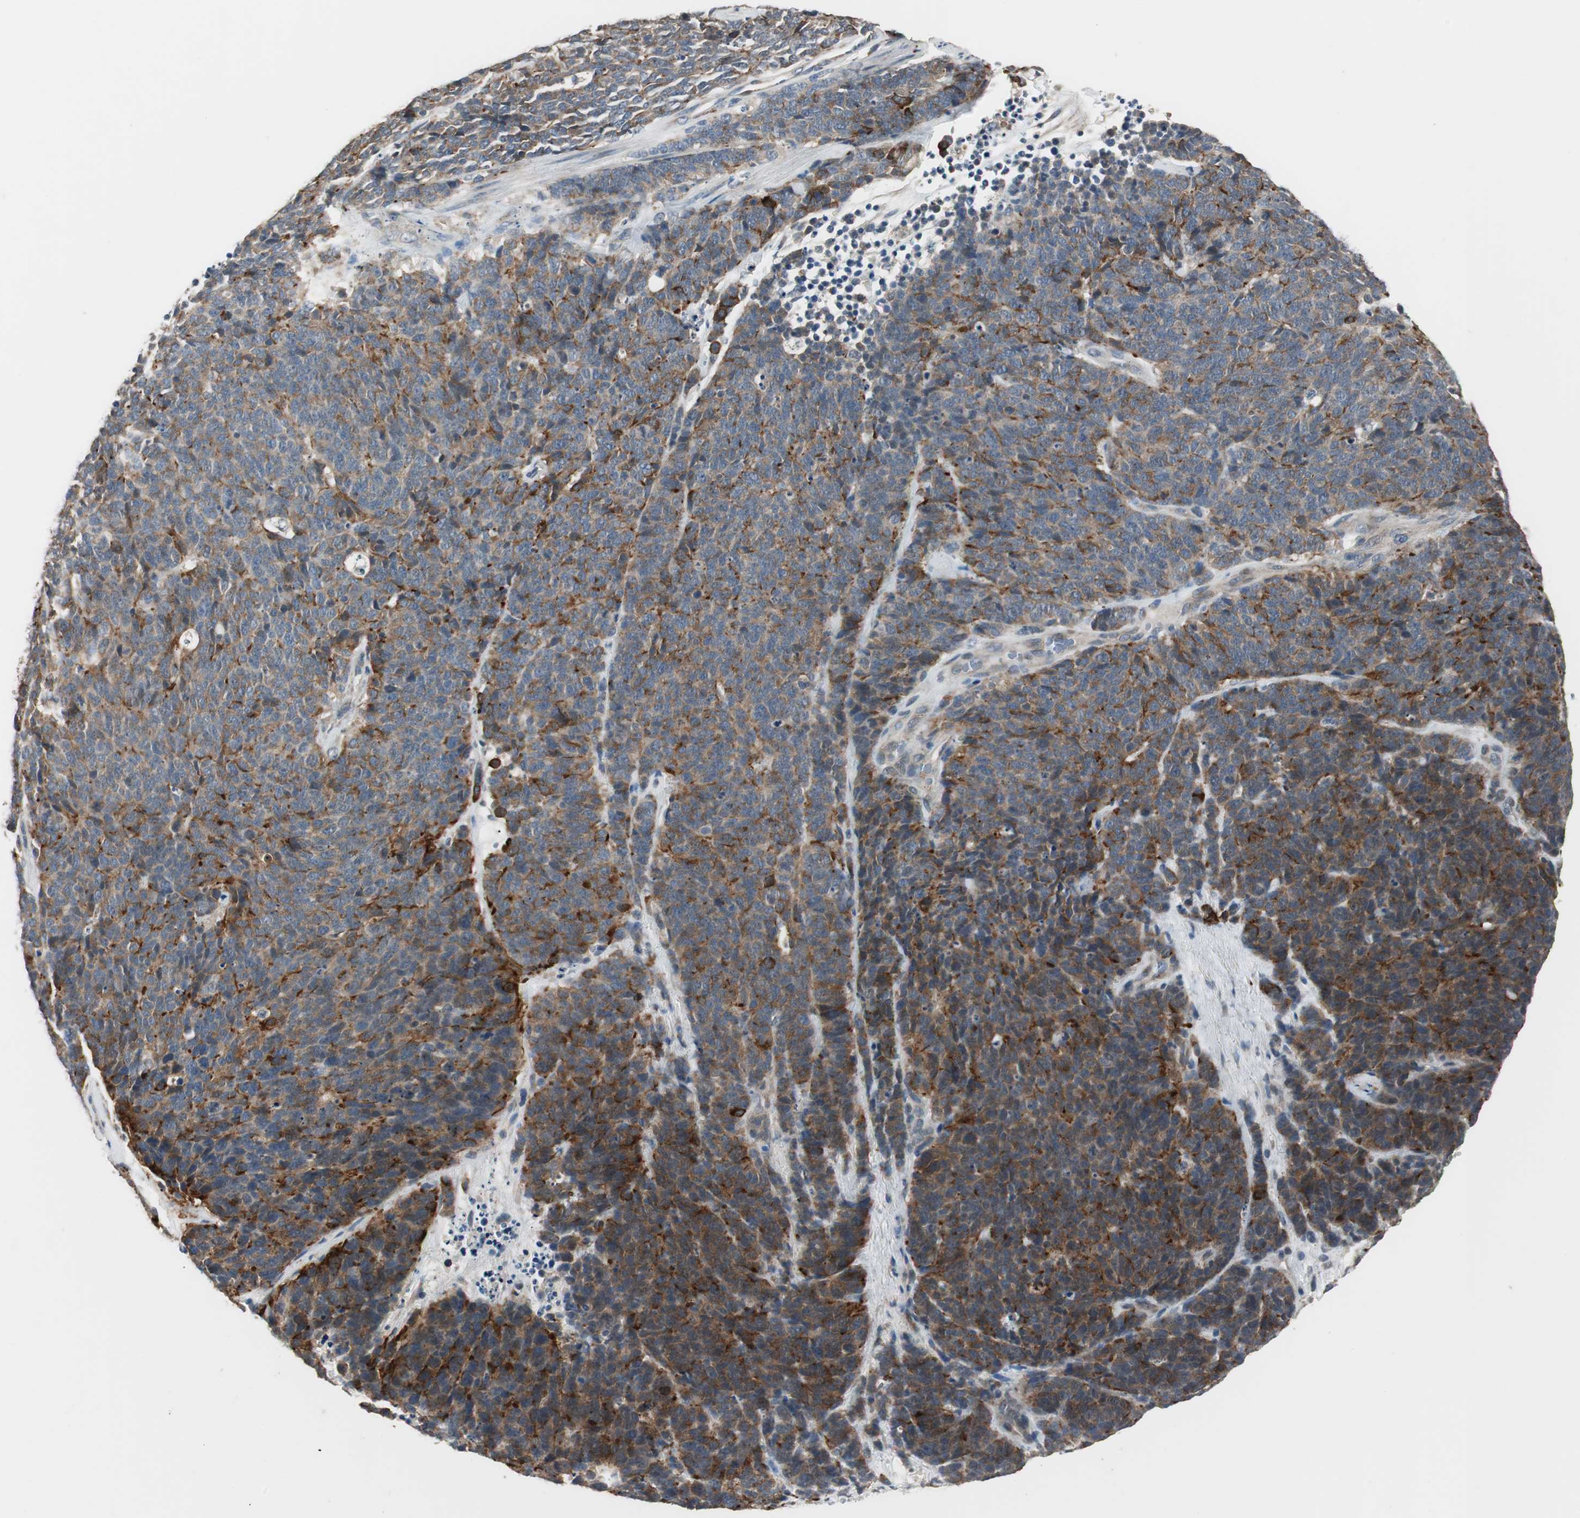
{"staining": {"intensity": "strong", "quantity": "25%-75%", "location": "cytoplasmic/membranous"}, "tissue": "lung cancer", "cell_type": "Tumor cells", "image_type": "cancer", "snomed": [{"axis": "morphology", "description": "Neoplasm, malignant, NOS"}, {"axis": "topography", "description": "Lung"}], "caption": "Protein expression analysis of malignant neoplasm (lung) displays strong cytoplasmic/membranous positivity in about 25%-75% of tumor cells.", "gene": "PTPRN2", "patient": {"sex": "female", "age": 58}}